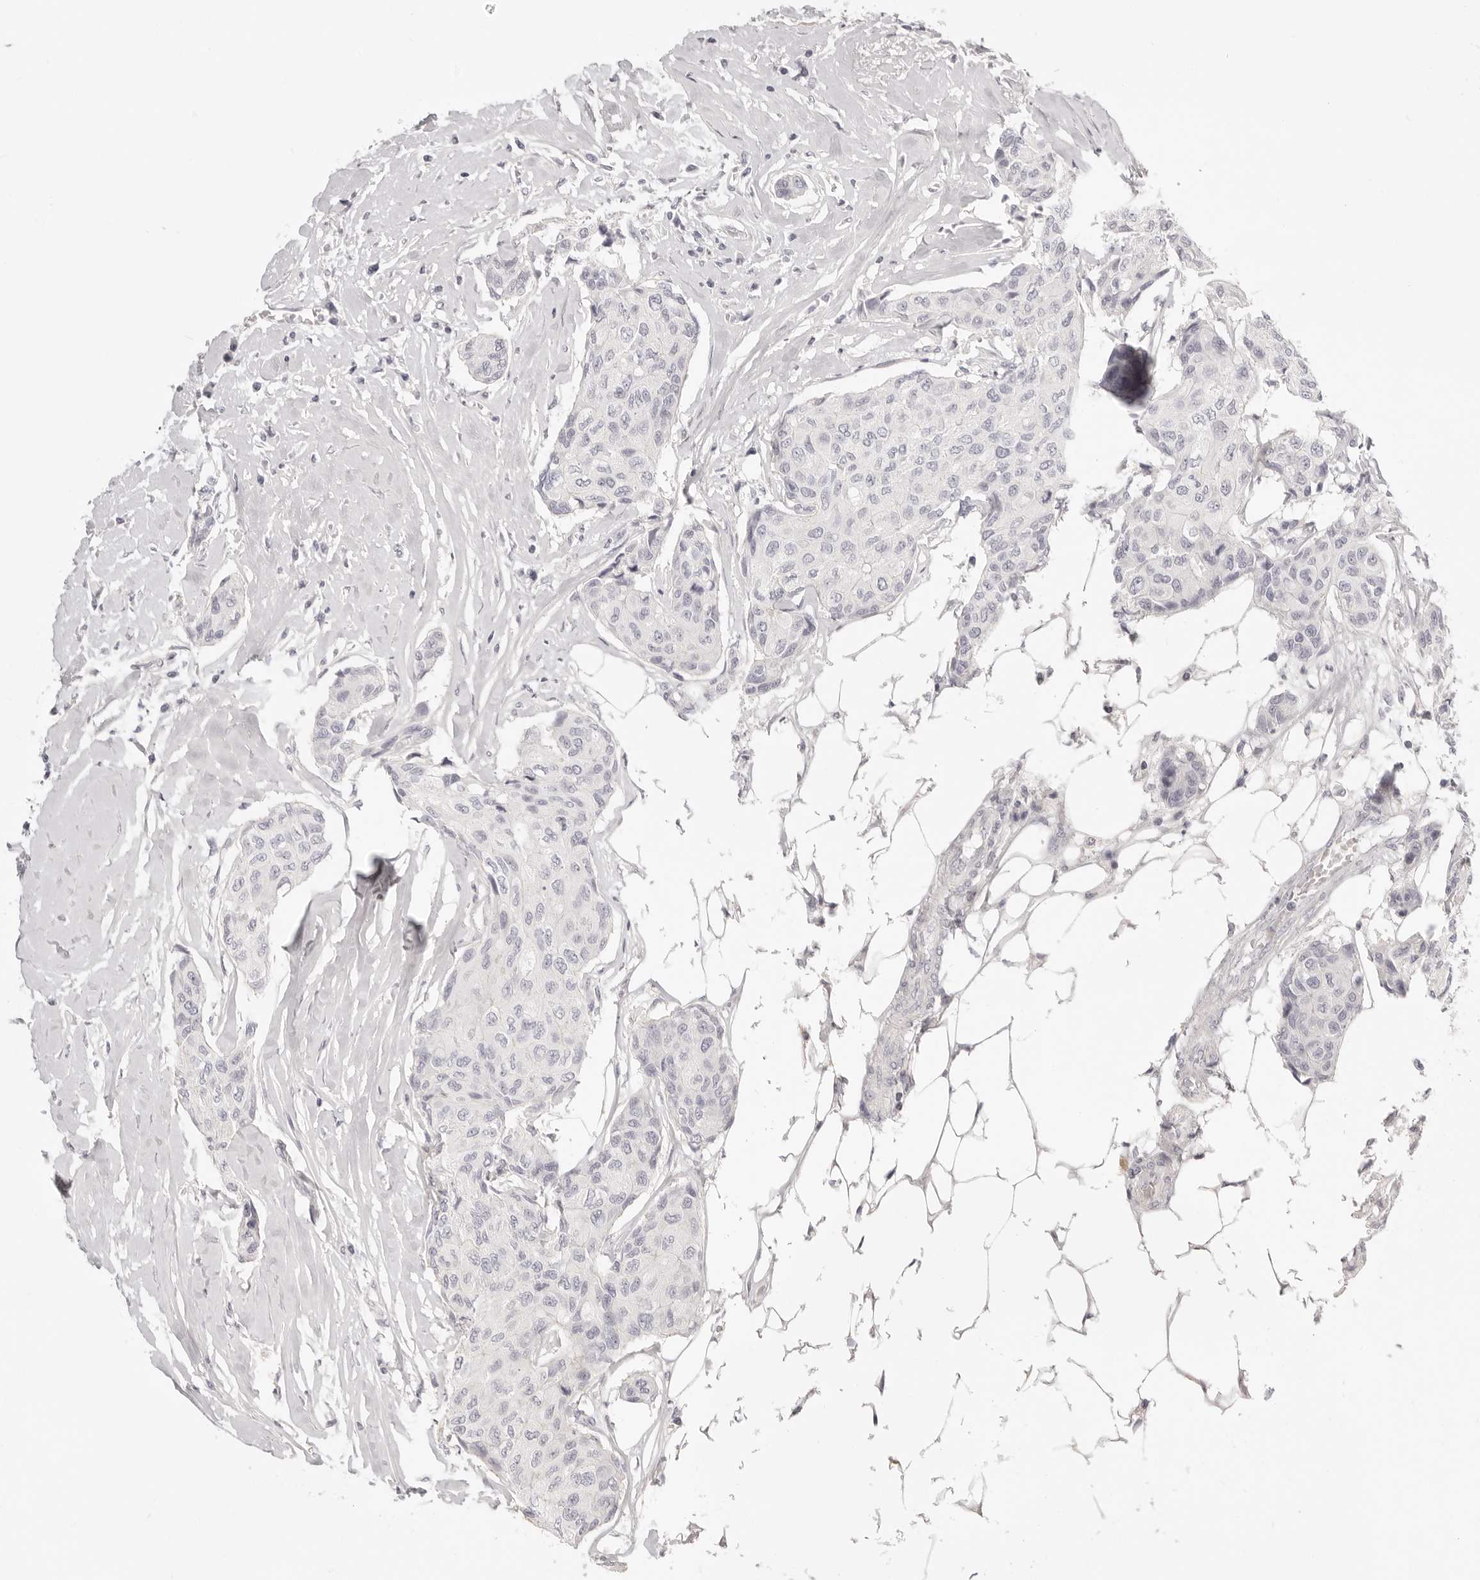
{"staining": {"intensity": "negative", "quantity": "none", "location": "none"}, "tissue": "breast cancer", "cell_type": "Tumor cells", "image_type": "cancer", "snomed": [{"axis": "morphology", "description": "Duct carcinoma"}, {"axis": "topography", "description": "Breast"}], "caption": "The image reveals no significant staining in tumor cells of breast cancer.", "gene": "FABP1", "patient": {"sex": "female", "age": 80}}